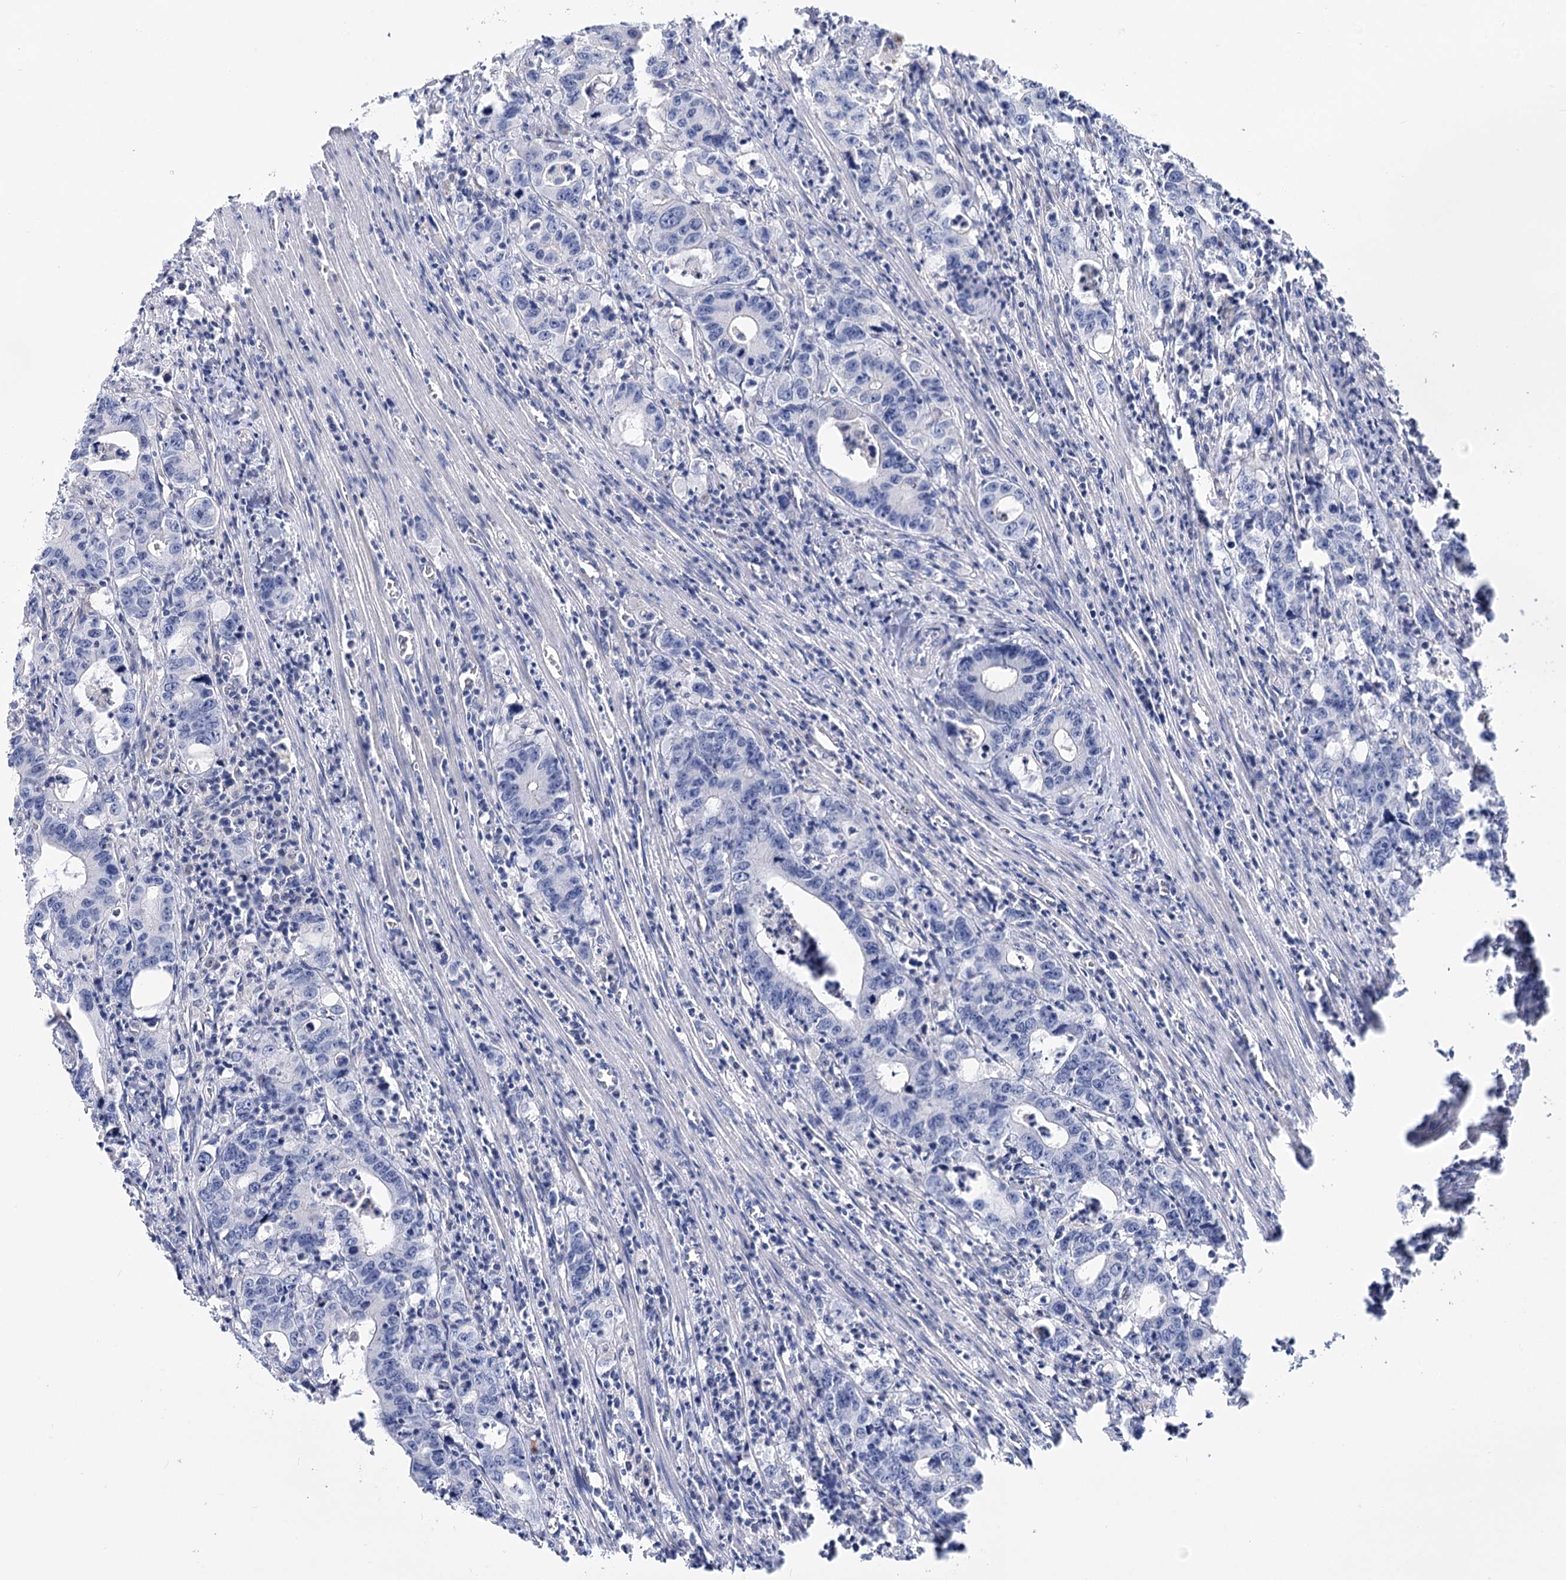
{"staining": {"intensity": "negative", "quantity": "none", "location": "none"}, "tissue": "colorectal cancer", "cell_type": "Tumor cells", "image_type": "cancer", "snomed": [{"axis": "morphology", "description": "Adenocarcinoma, NOS"}, {"axis": "topography", "description": "Colon"}], "caption": "Tumor cells are negative for brown protein staining in colorectal cancer (adenocarcinoma).", "gene": "SUOX", "patient": {"sex": "female", "age": 75}}